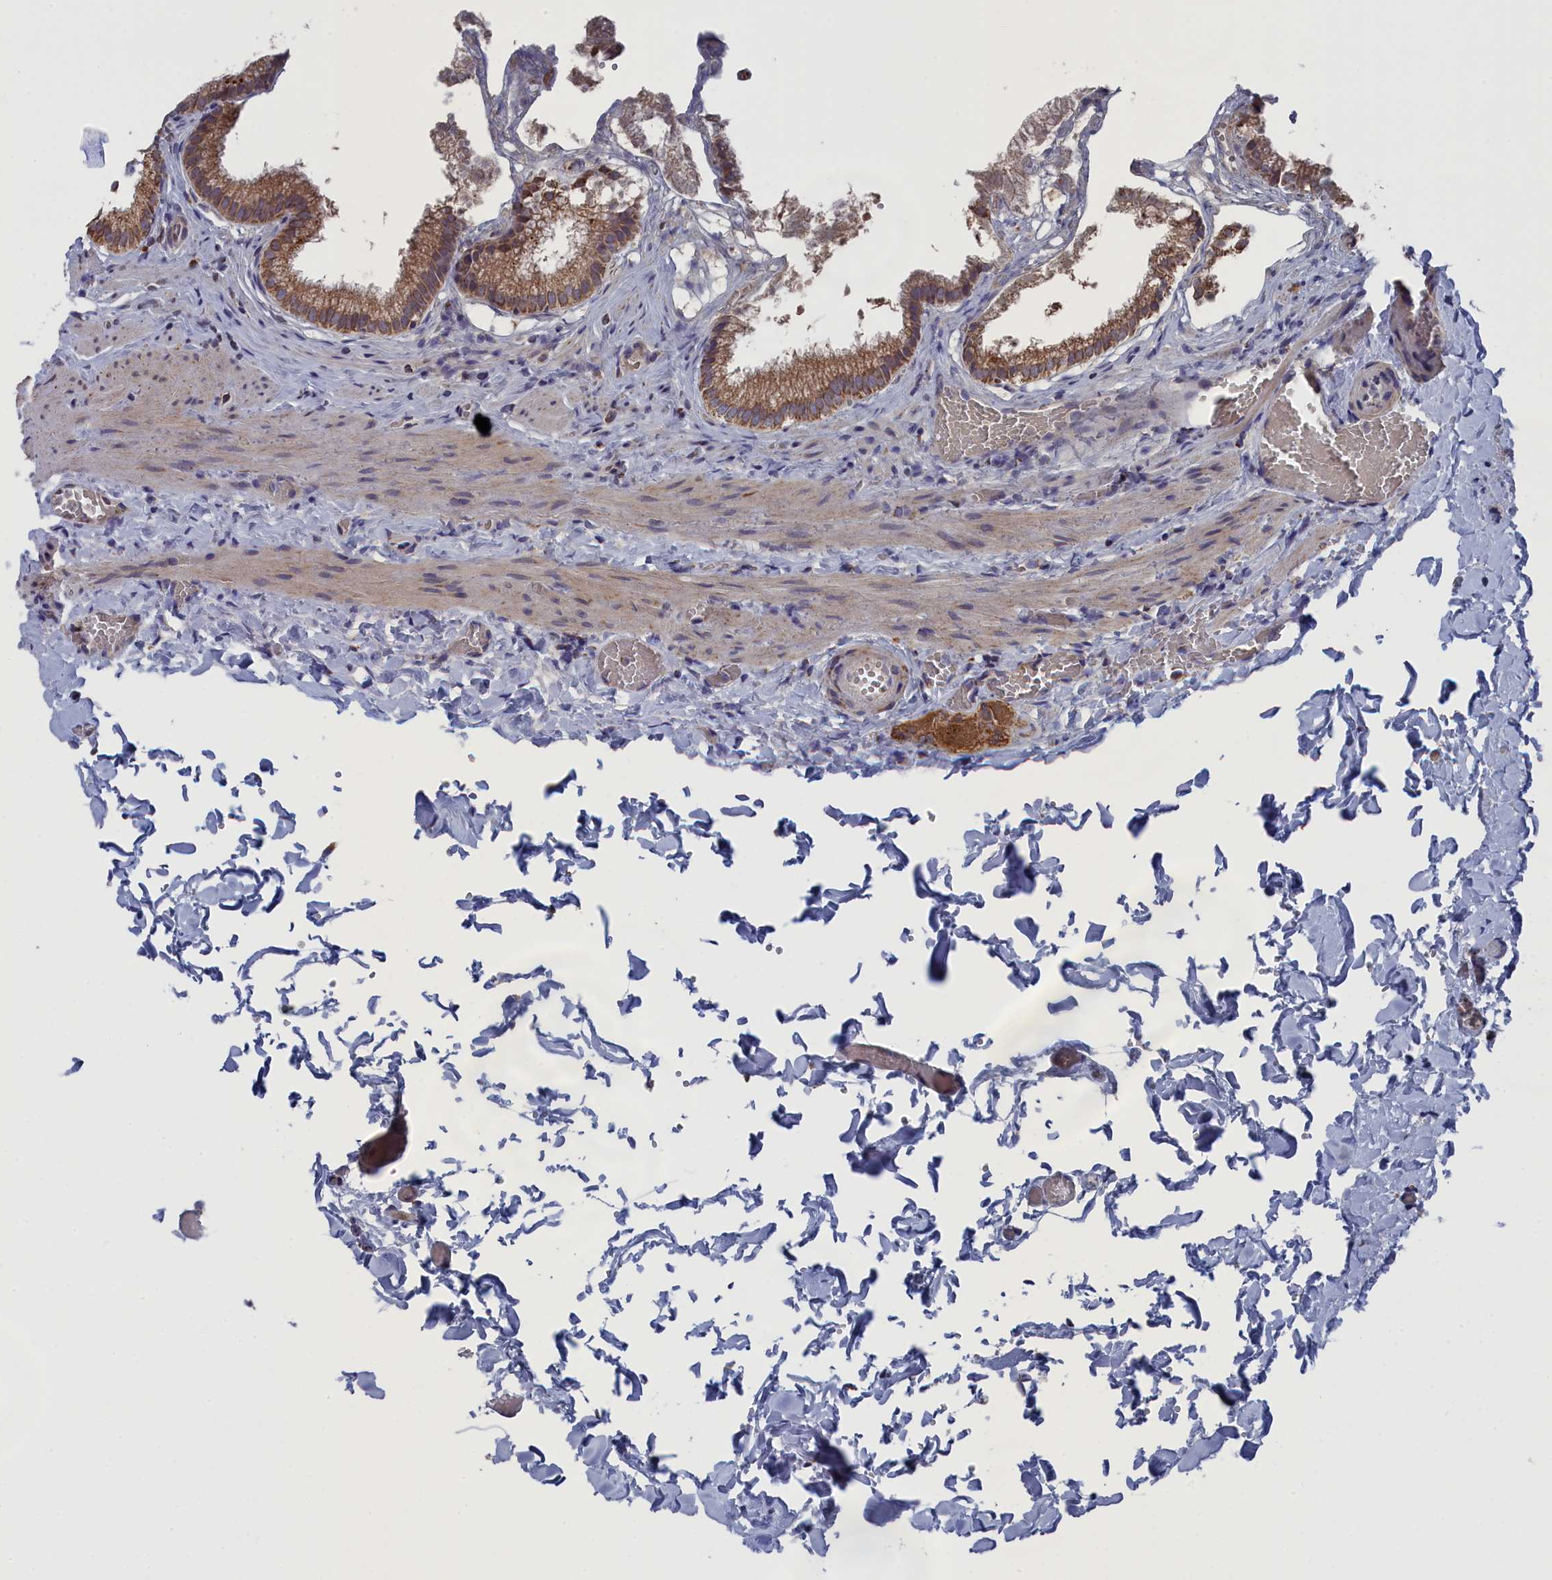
{"staining": {"intensity": "moderate", "quantity": ">75%", "location": "cytoplasmic/membranous"}, "tissue": "gallbladder", "cell_type": "Glandular cells", "image_type": "normal", "snomed": [{"axis": "morphology", "description": "Normal tissue, NOS"}, {"axis": "topography", "description": "Gallbladder"}], "caption": "An immunohistochemistry micrograph of unremarkable tissue is shown. Protein staining in brown highlights moderate cytoplasmic/membranous positivity in gallbladder within glandular cells.", "gene": "SMG9", "patient": {"sex": "male", "age": 38}}